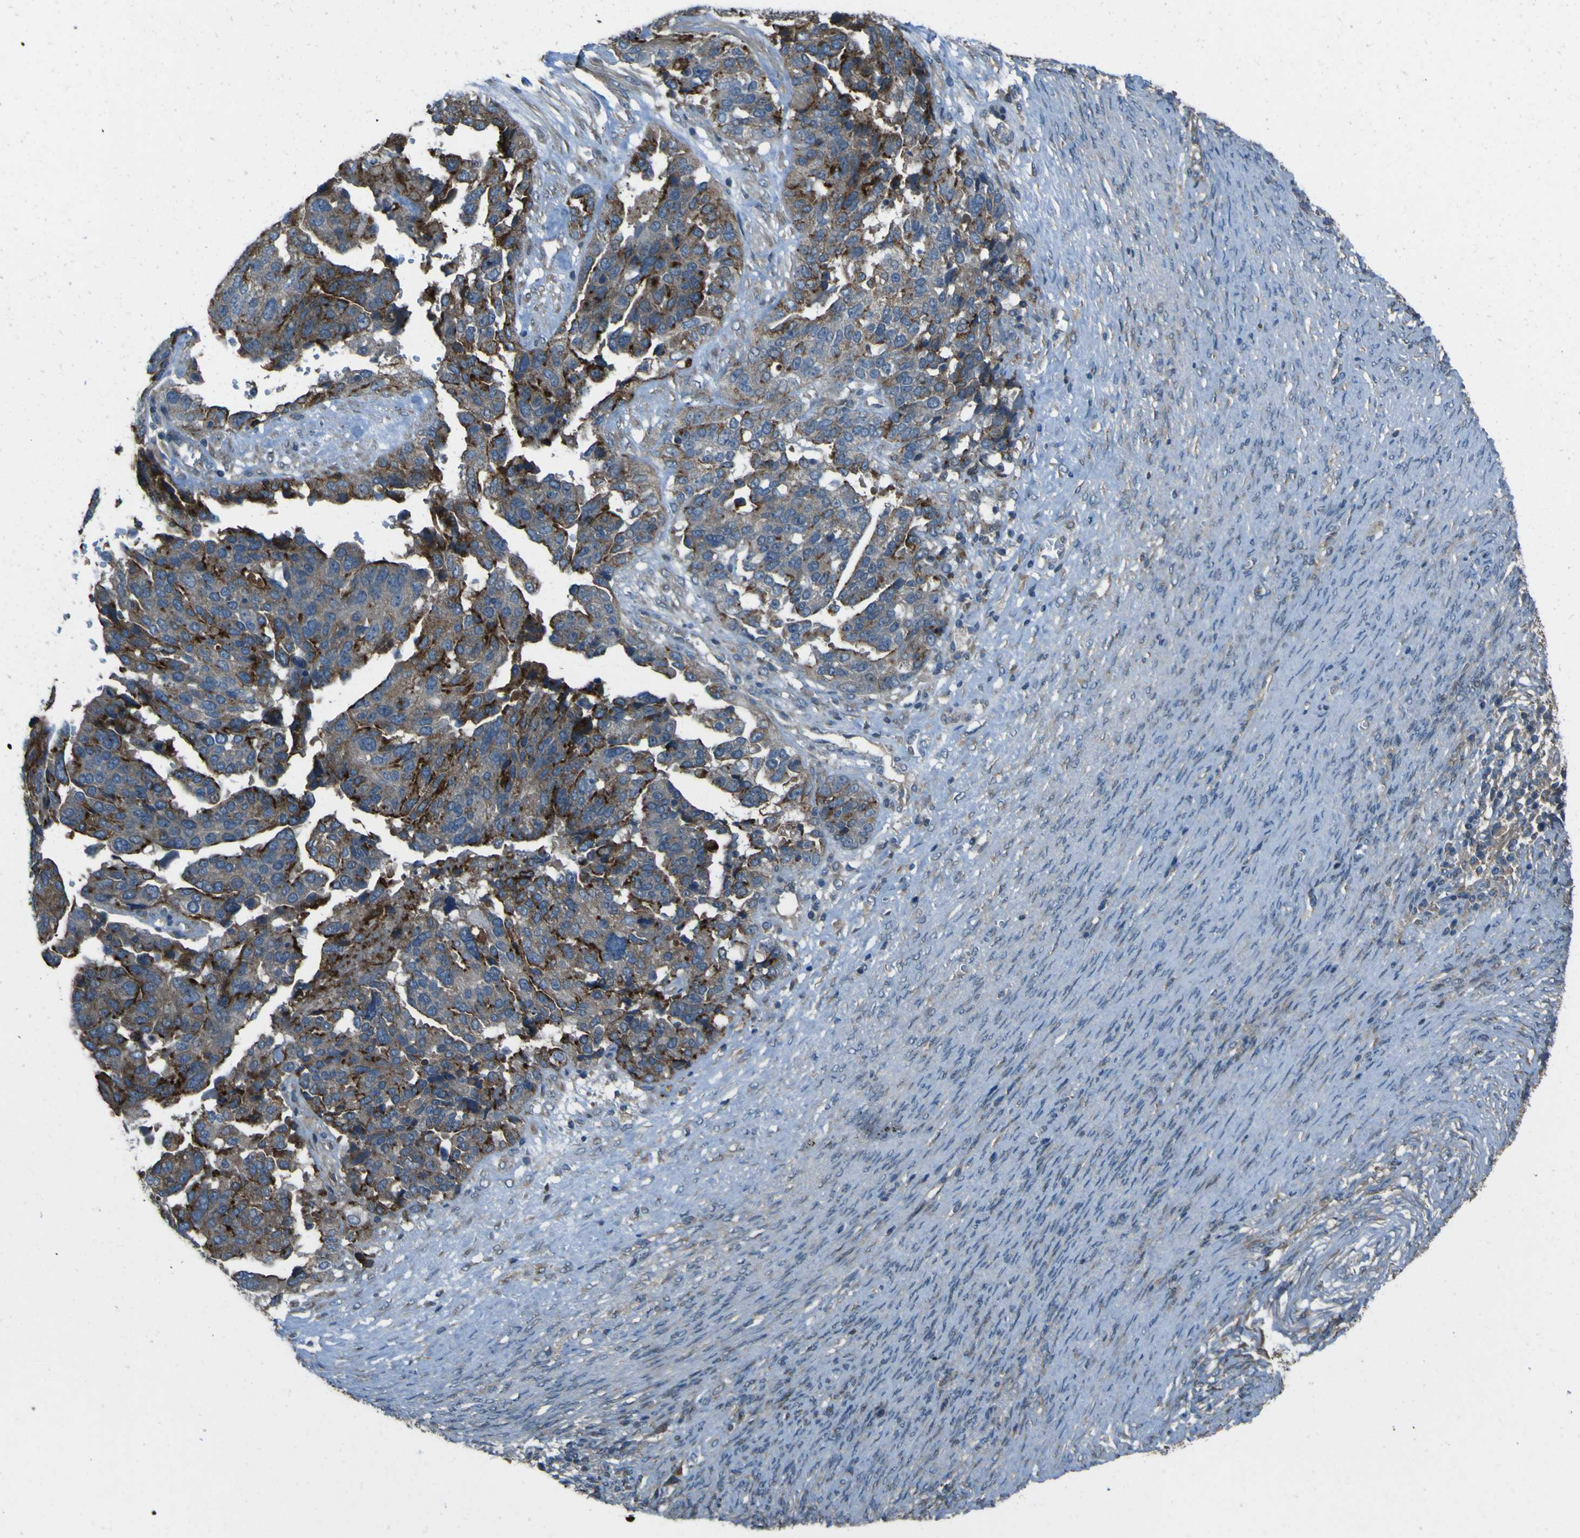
{"staining": {"intensity": "strong", "quantity": "<25%", "location": "cytoplasmic/membranous"}, "tissue": "ovarian cancer", "cell_type": "Tumor cells", "image_type": "cancer", "snomed": [{"axis": "morphology", "description": "Cystadenocarcinoma, serous, NOS"}, {"axis": "topography", "description": "Ovary"}], "caption": "Immunohistochemical staining of ovarian serous cystadenocarcinoma reveals medium levels of strong cytoplasmic/membranous staining in about <25% of tumor cells.", "gene": "NAALADL2", "patient": {"sex": "female", "age": 44}}